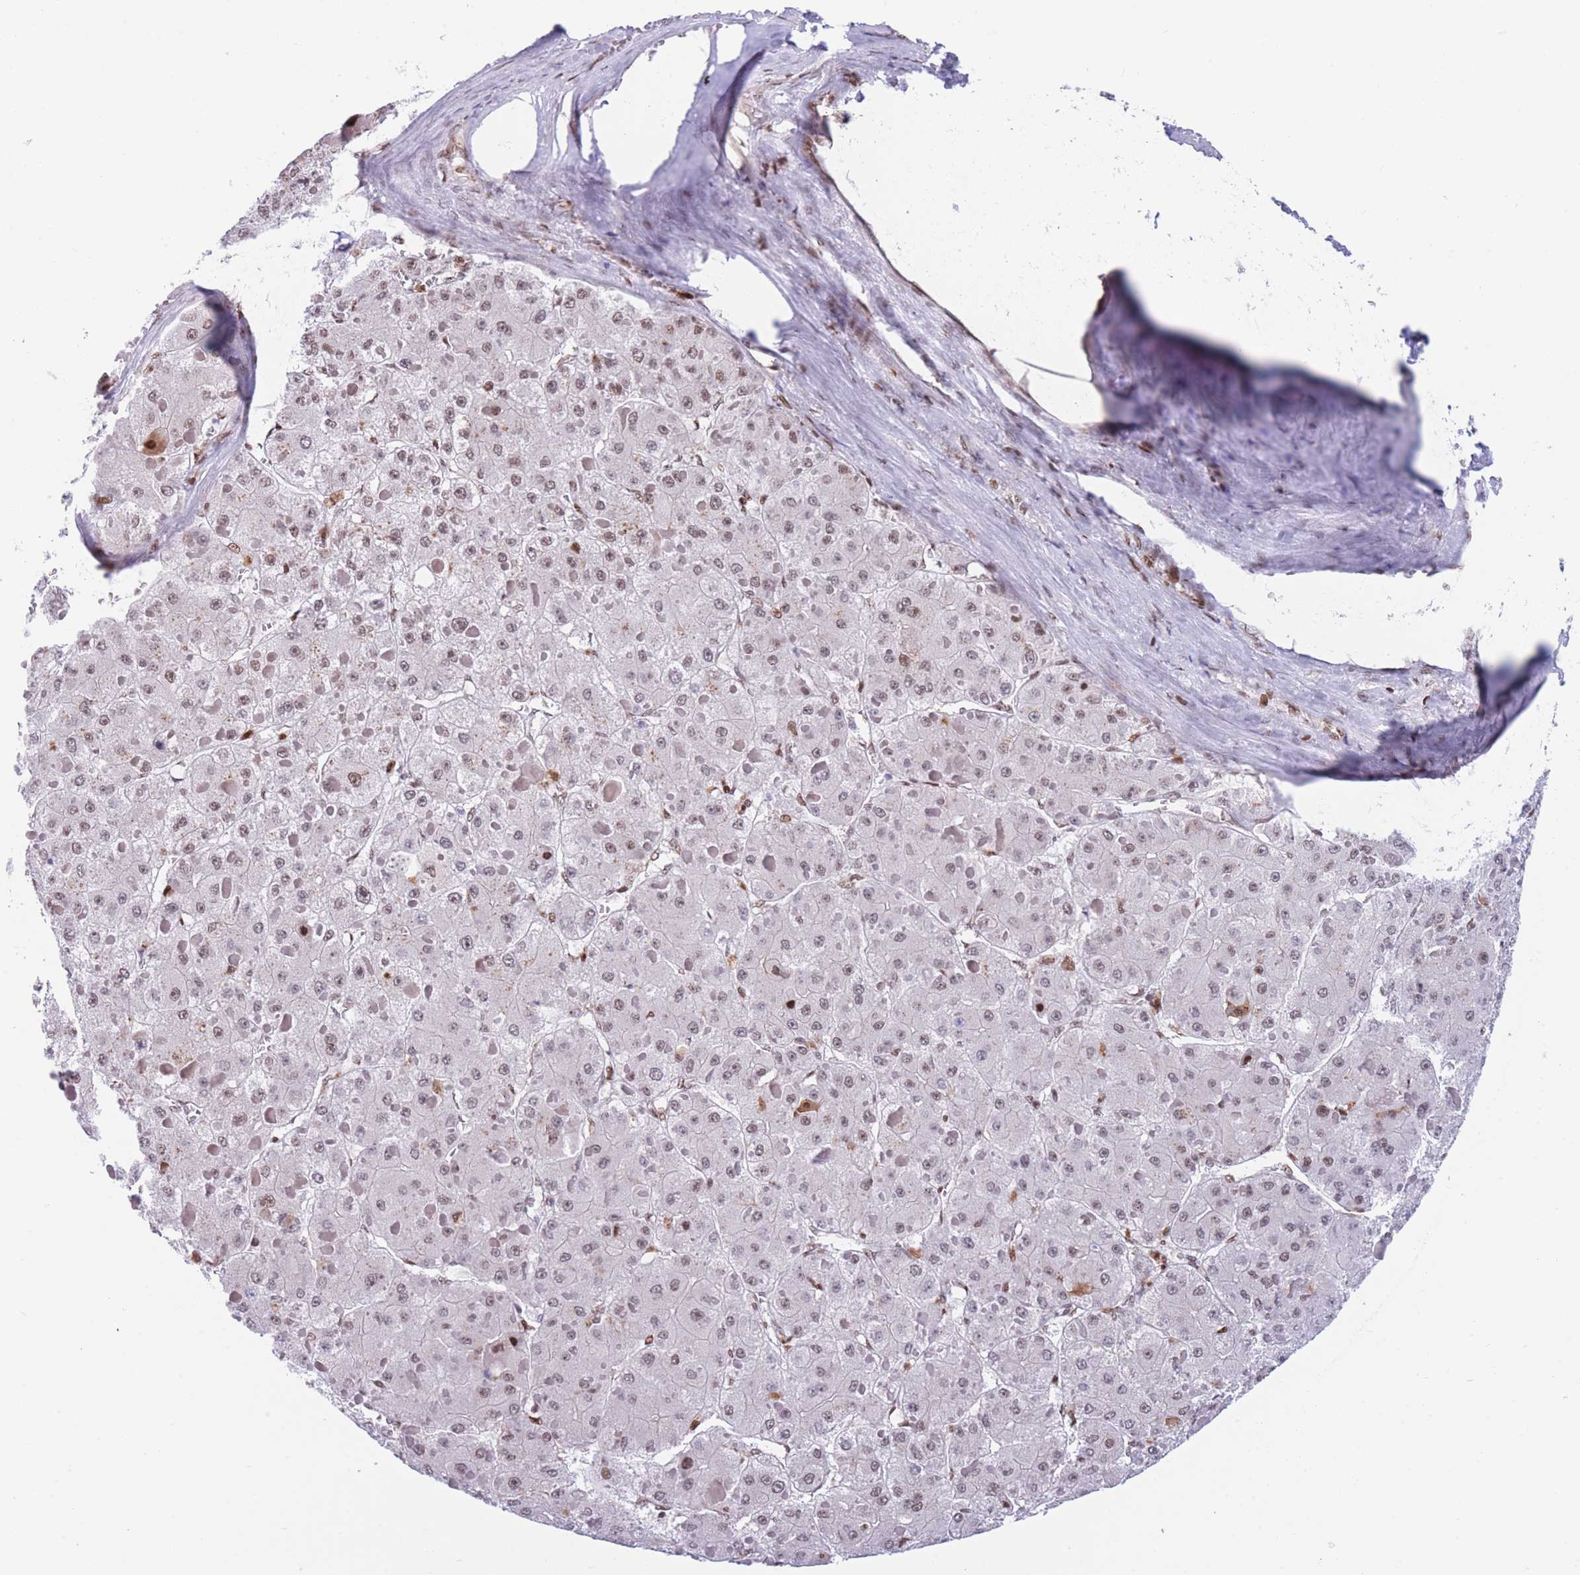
{"staining": {"intensity": "weak", "quantity": "25%-75%", "location": "nuclear"}, "tissue": "liver cancer", "cell_type": "Tumor cells", "image_type": "cancer", "snomed": [{"axis": "morphology", "description": "Carcinoma, Hepatocellular, NOS"}, {"axis": "topography", "description": "Liver"}], "caption": "Human hepatocellular carcinoma (liver) stained for a protein (brown) reveals weak nuclear positive positivity in approximately 25%-75% of tumor cells.", "gene": "DNAJC3", "patient": {"sex": "female", "age": 73}}